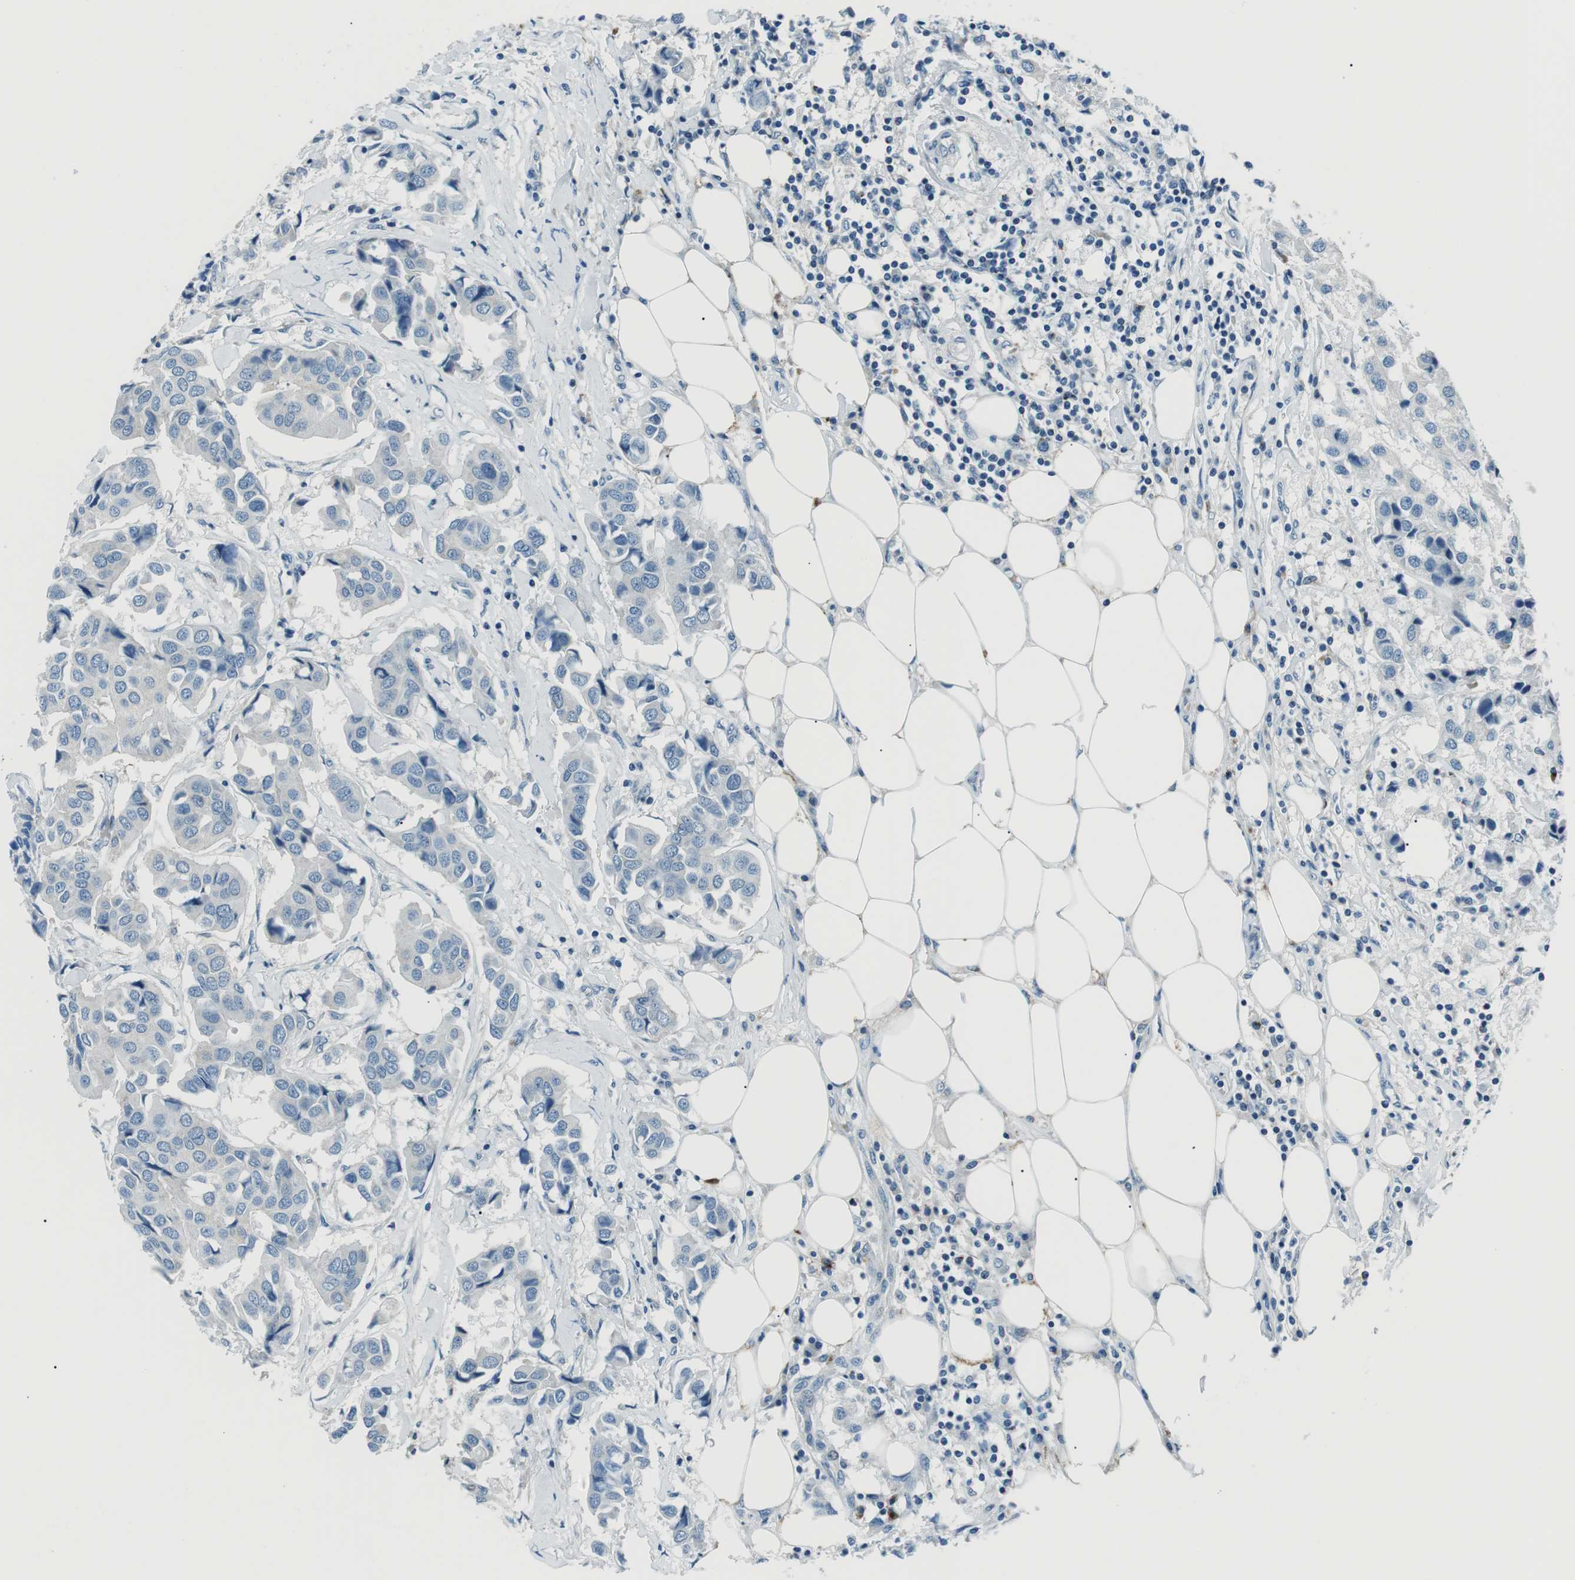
{"staining": {"intensity": "negative", "quantity": "none", "location": "none"}, "tissue": "breast cancer", "cell_type": "Tumor cells", "image_type": "cancer", "snomed": [{"axis": "morphology", "description": "Duct carcinoma"}, {"axis": "topography", "description": "Breast"}], "caption": "An immunohistochemistry (IHC) histopathology image of breast cancer (infiltrating ductal carcinoma) is shown. There is no staining in tumor cells of breast cancer (infiltrating ductal carcinoma).", "gene": "ST6GAL1", "patient": {"sex": "female", "age": 80}}